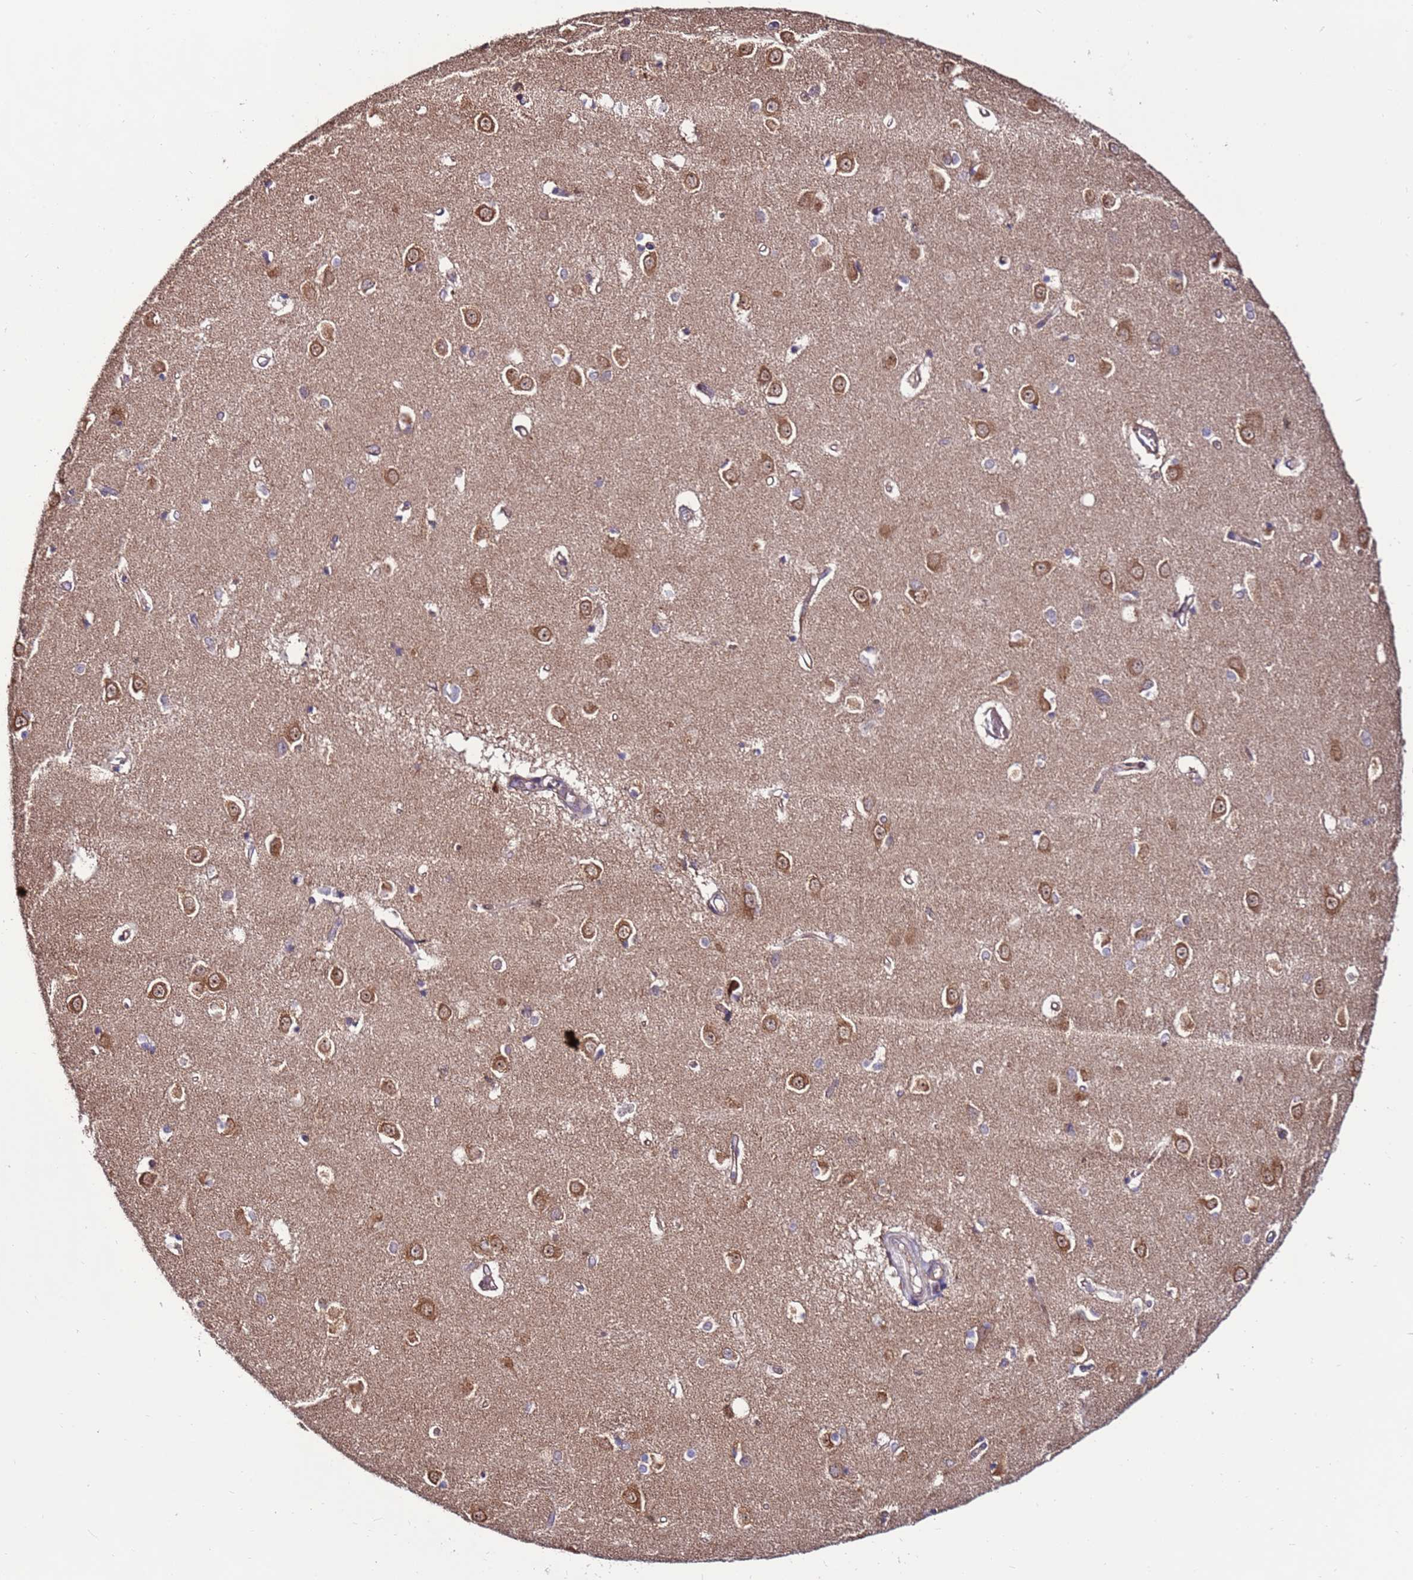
{"staining": {"intensity": "weak", "quantity": "25%-75%", "location": "cytoplasmic/membranous"}, "tissue": "caudate", "cell_type": "Glial cells", "image_type": "normal", "snomed": [{"axis": "morphology", "description": "Normal tissue, NOS"}, {"axis": "topography", "description": "Lateral ventricle wall"}], "caption": "Immunohistochemical staining of unremarkable caudate demonstrates weak cytoplasmic/membranous protein expression in approximately 25%-75% of glial cells. The staining was performed using DAB (3,3'-diaminobenzidine) to visualize the protein expression in brown, while the nuclei were stained in blue with hematoxylin (Magnification: 20x).", "gene": "SLC44A5", "patient": {"sex": "male", "age": 37}}